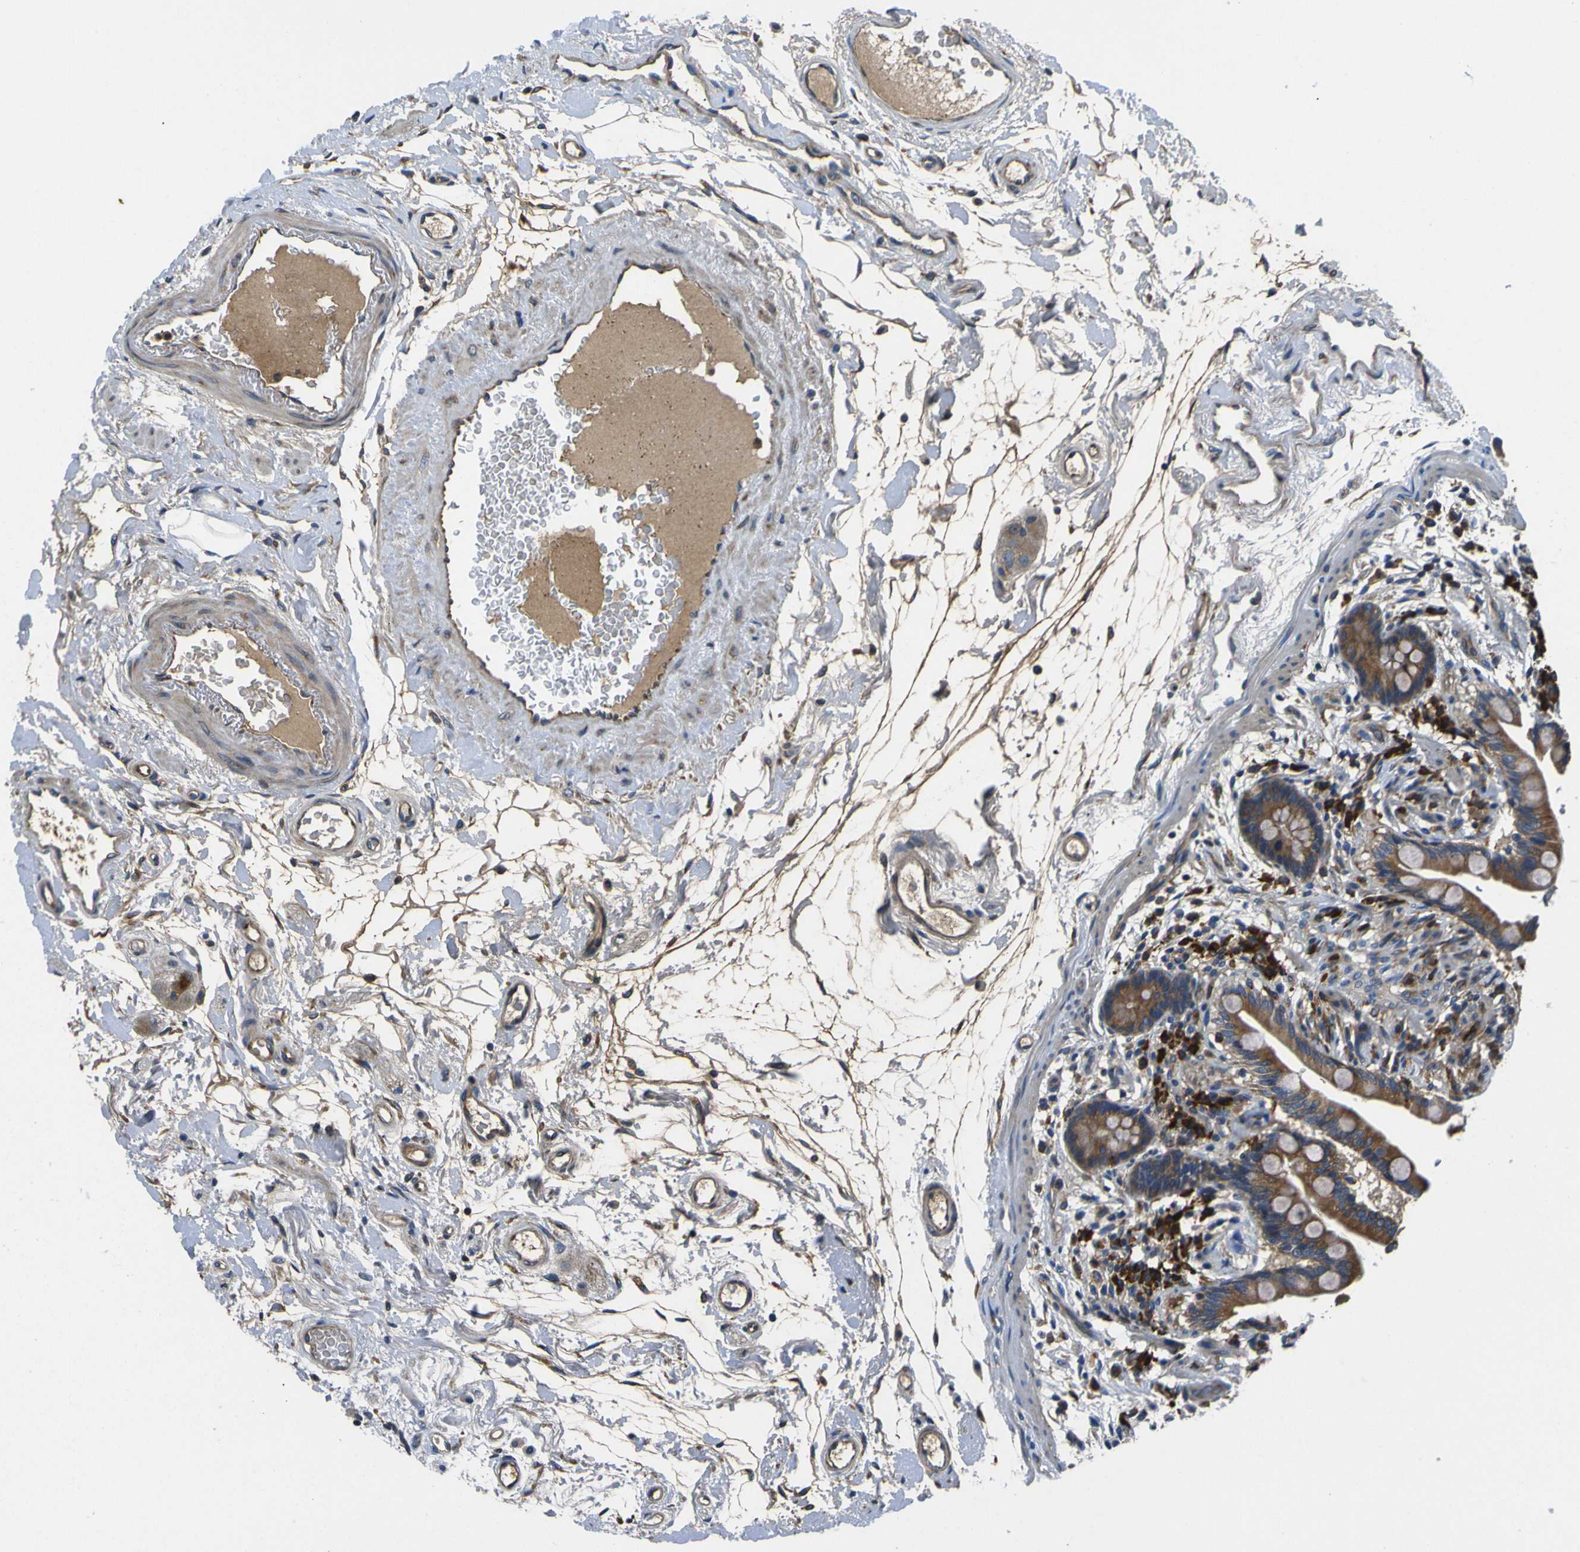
{"staining": {"intensity": "weak", "quantity": ">75%", "location": "cytoplasmic/membranous"}, "tissue": "colon", "cell_type": "Endothelial cells", "image_type": "normal", "snomed": [{"axis": "morphology", "description": "Normal tissue, NOS"}, {"axis": "topography", "description": "Colon"}], "caption": "Colon stained with immunohistochemistry demonstrates weak cytoplasmic/membranous expression in approximately >75% of endothelial cells. The protein is shown in brown color, while the nuclei are stained blue.", "gene": "RAB1B", "patient": {"sex": "male", "age": 73}}